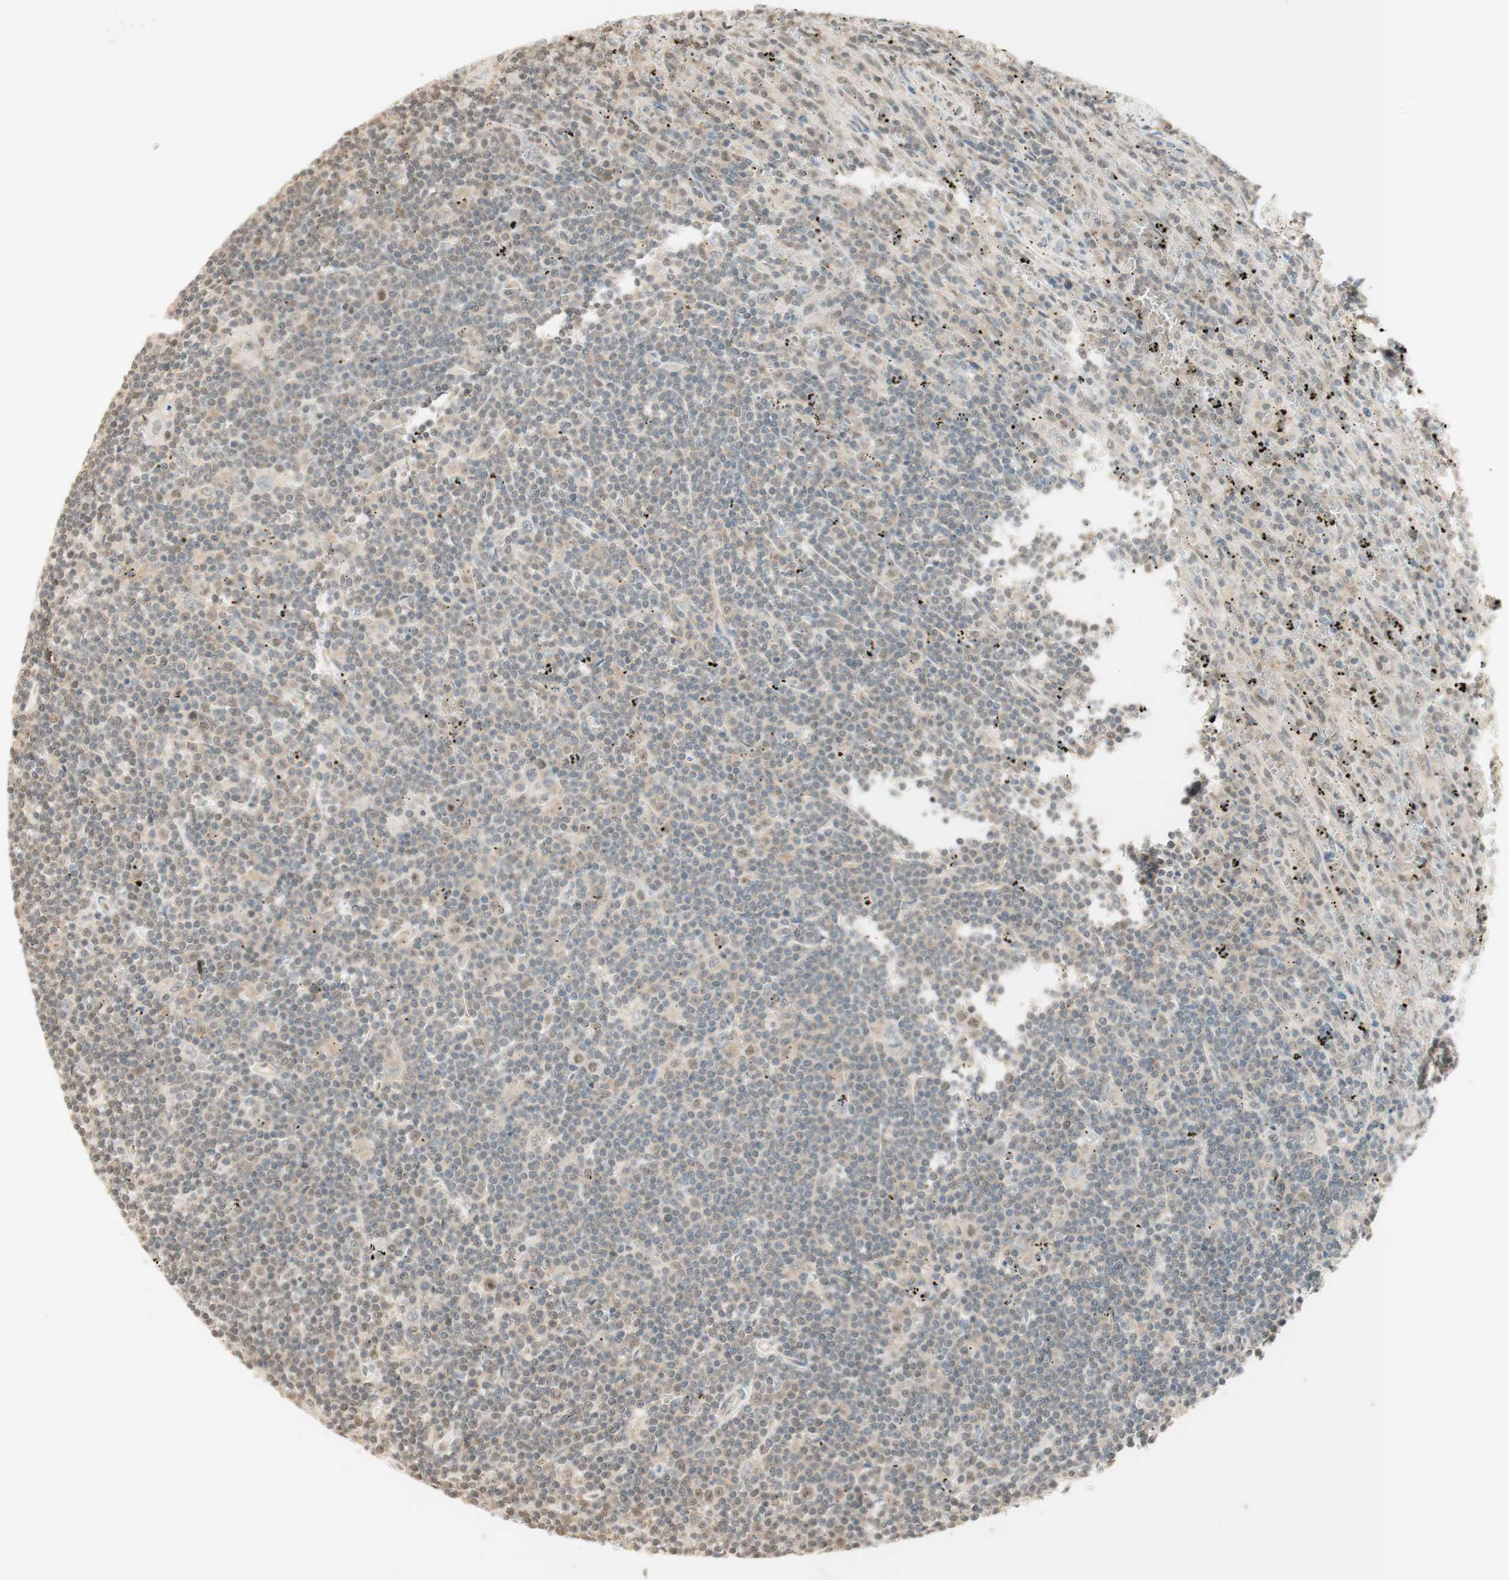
{"staining": {"intensity": "weak", "quantity": "25%-75%", "location": "cytoplasmic/membranous"}, "tissue": "lymphoma", "cell_type": "Tumor cells", "image_type": "cancer", "snomed": [{"axis": "morphology", "description": "Malignant lymphoma, non-Hodgkin's type, Low grade"}, {"axis": "topography", "description": "Spleen"}], "caption": "This micrograph exhibits IHC staining of lymphoma, with low weak cytoplasmic/membranous positivity in approximately 25%-75% of tumor cells.", "gene": "SPINT2", "patient": {"sex": "male", "age": 76}}